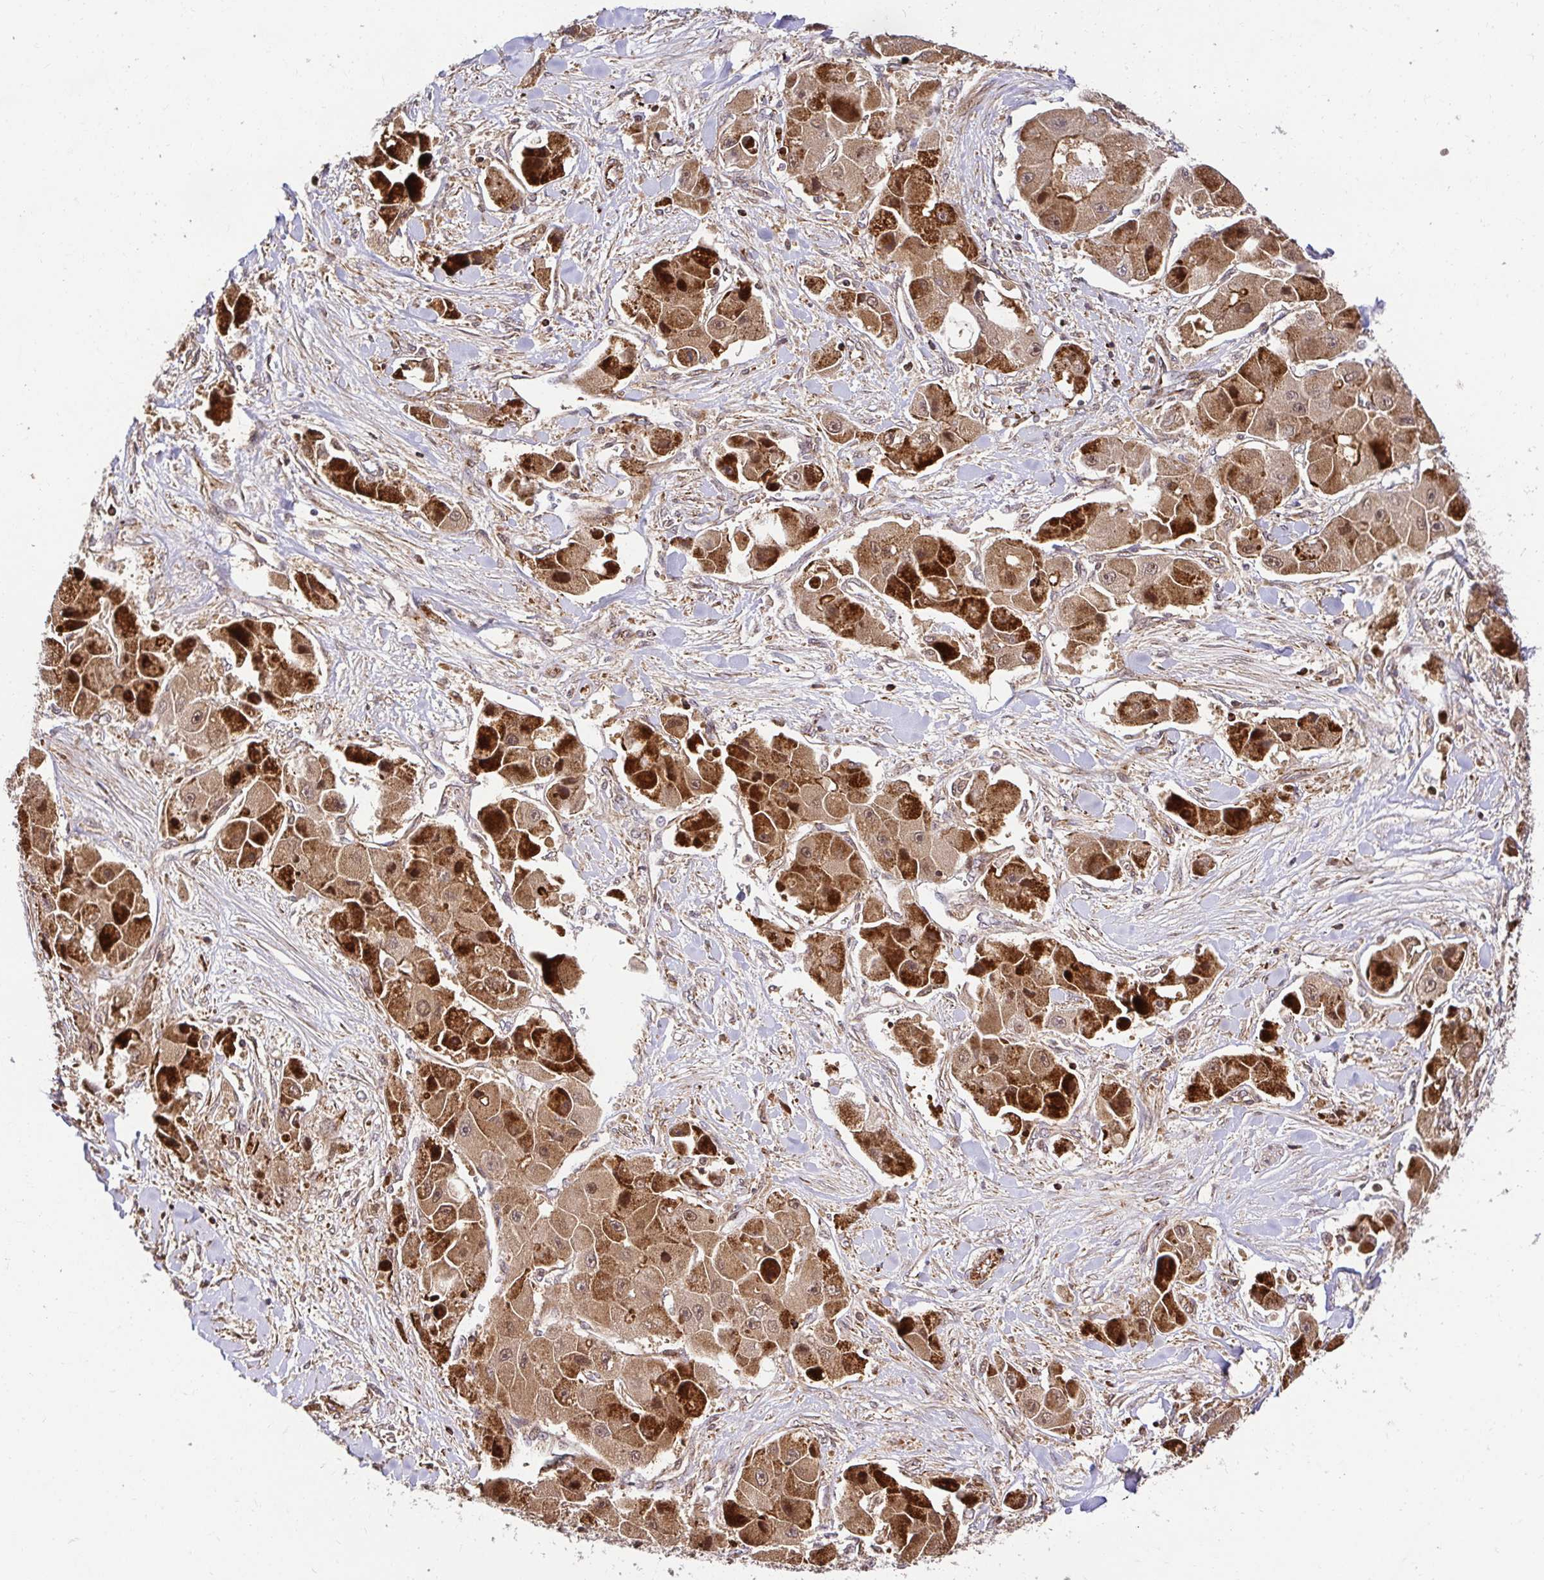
{"staining": {"intensity": "strong", "quantity": "25%-75%", "location": "cytoplasmic/membranous,nuclear"}, "tissue": "liver cancer", "cell_type": "Tumor cells", "image_type": "cancer", "snomed": [{"axis": "morphology", "description": "Carcinoma, Hepatocellular, NOS"}, {"axis": "topography", "description": "Liver"}], "caption": "Immunohistochemical staining of human liver cancer demonstrates high levels of strong cytoplasmic/membranous and nuclear protein staining in about 25%-75% of tumor cells. The staining was performed using DAB (3,3'-diaminobenzidine), with brown indicating positive protein expression. Nuclei are stained blue with hematoxylin.", "gene": "PSMA4", "patient": {"sex": "male", "age": 24}}